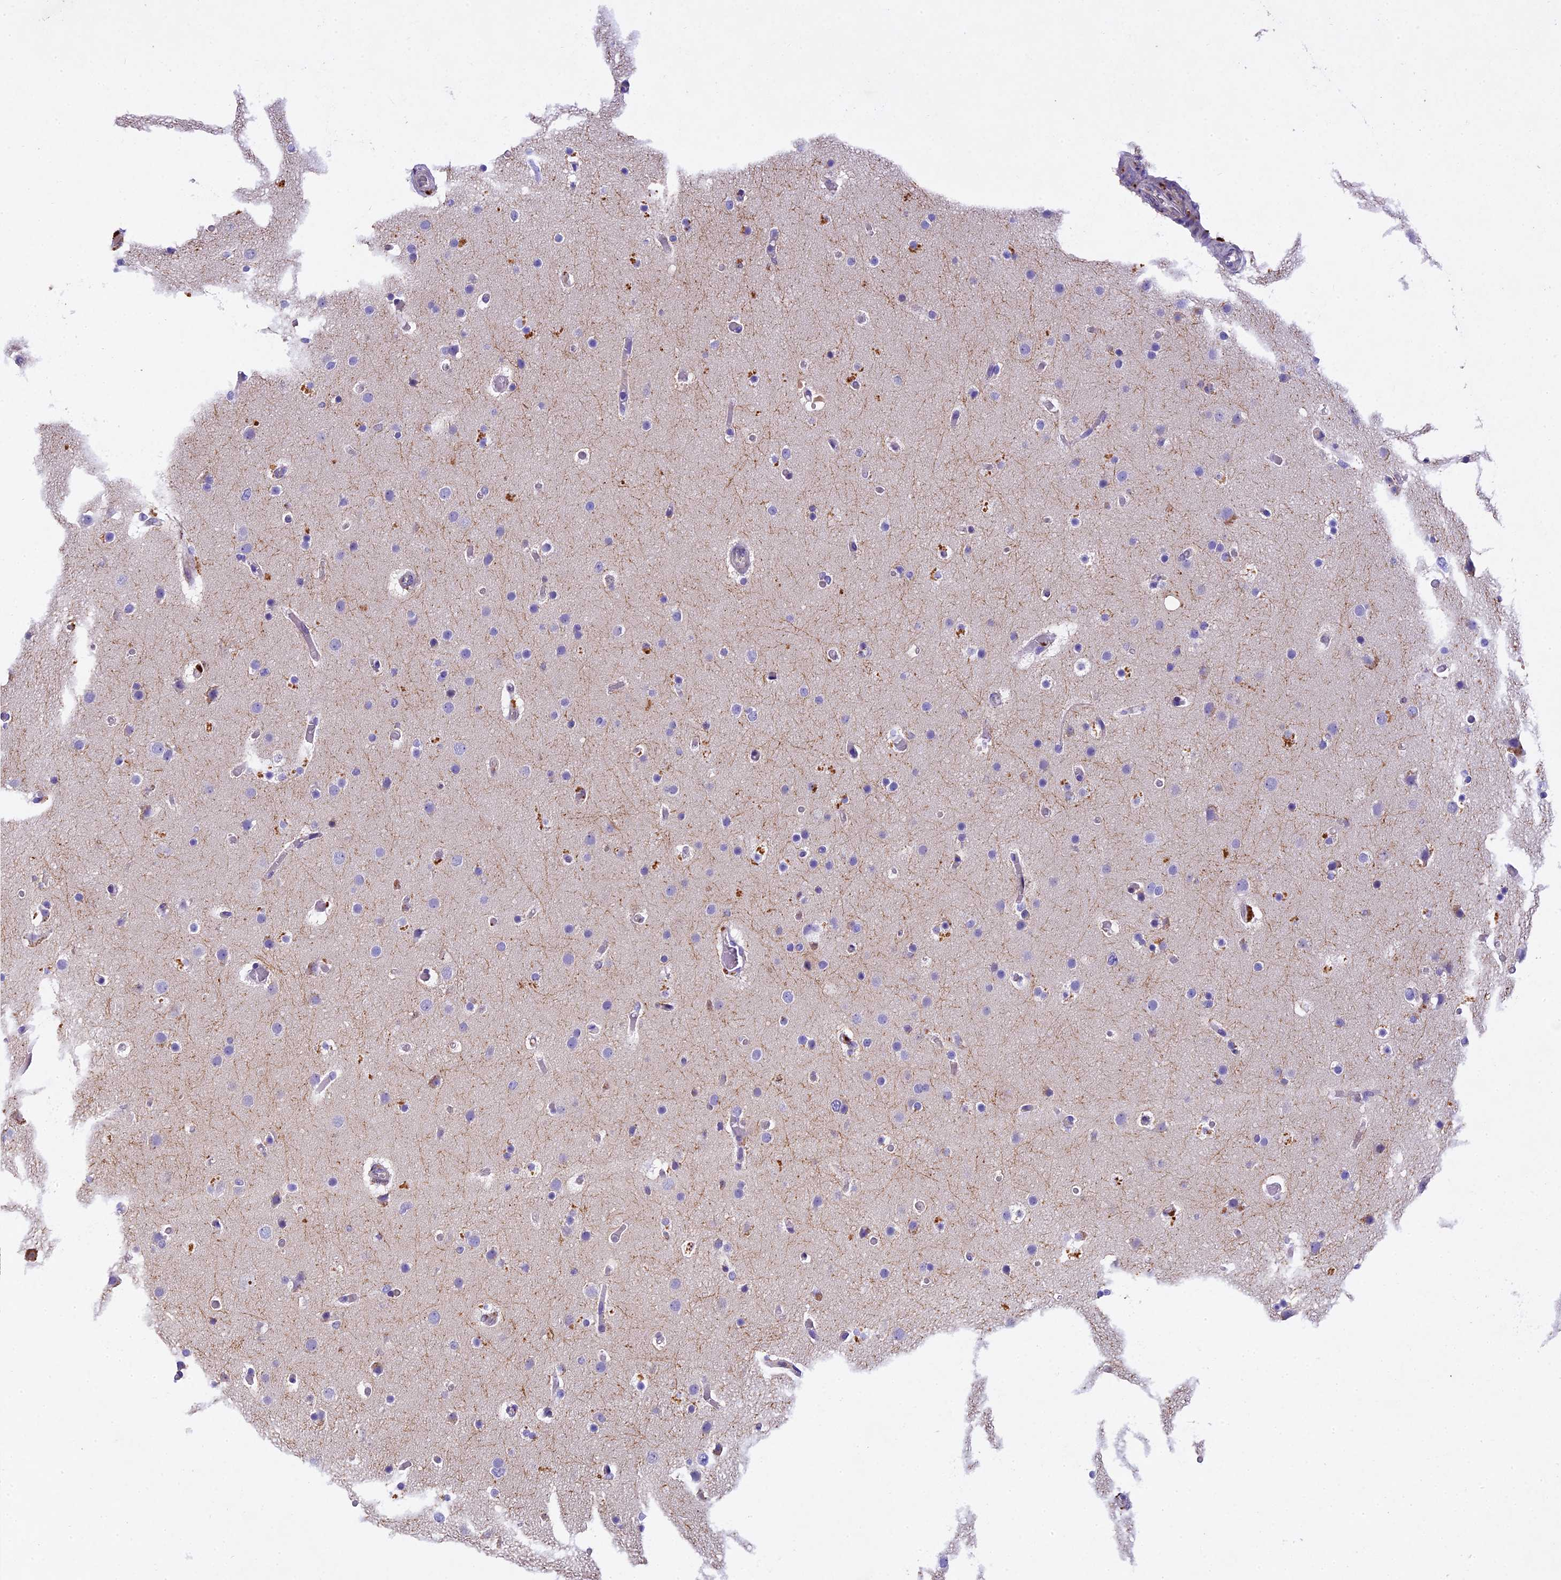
{"staining": {"intensity": "negative", "quantity": "none", "location": "none"}, "tissue": "glioma", "cell_type": "Tumor cells", "image_type": "cancer", "snomed": [{"axis": "morphology", "description": "Glioma, malignant, High grade"}, {"axis": "topography", "description": "Cerebral cortex"}], "caption": "IHC histopathology image of neoplastic tissue: human malignant high-grade glioma stained with DAB displays no significant protein expression in tumor cells. (DAB (3,3'-diaminobenzidine) IHC visualized using brightfield microscopy, high magnification).", "gene": "TGDS", "patient": {"sex": "female", "age": 36}}